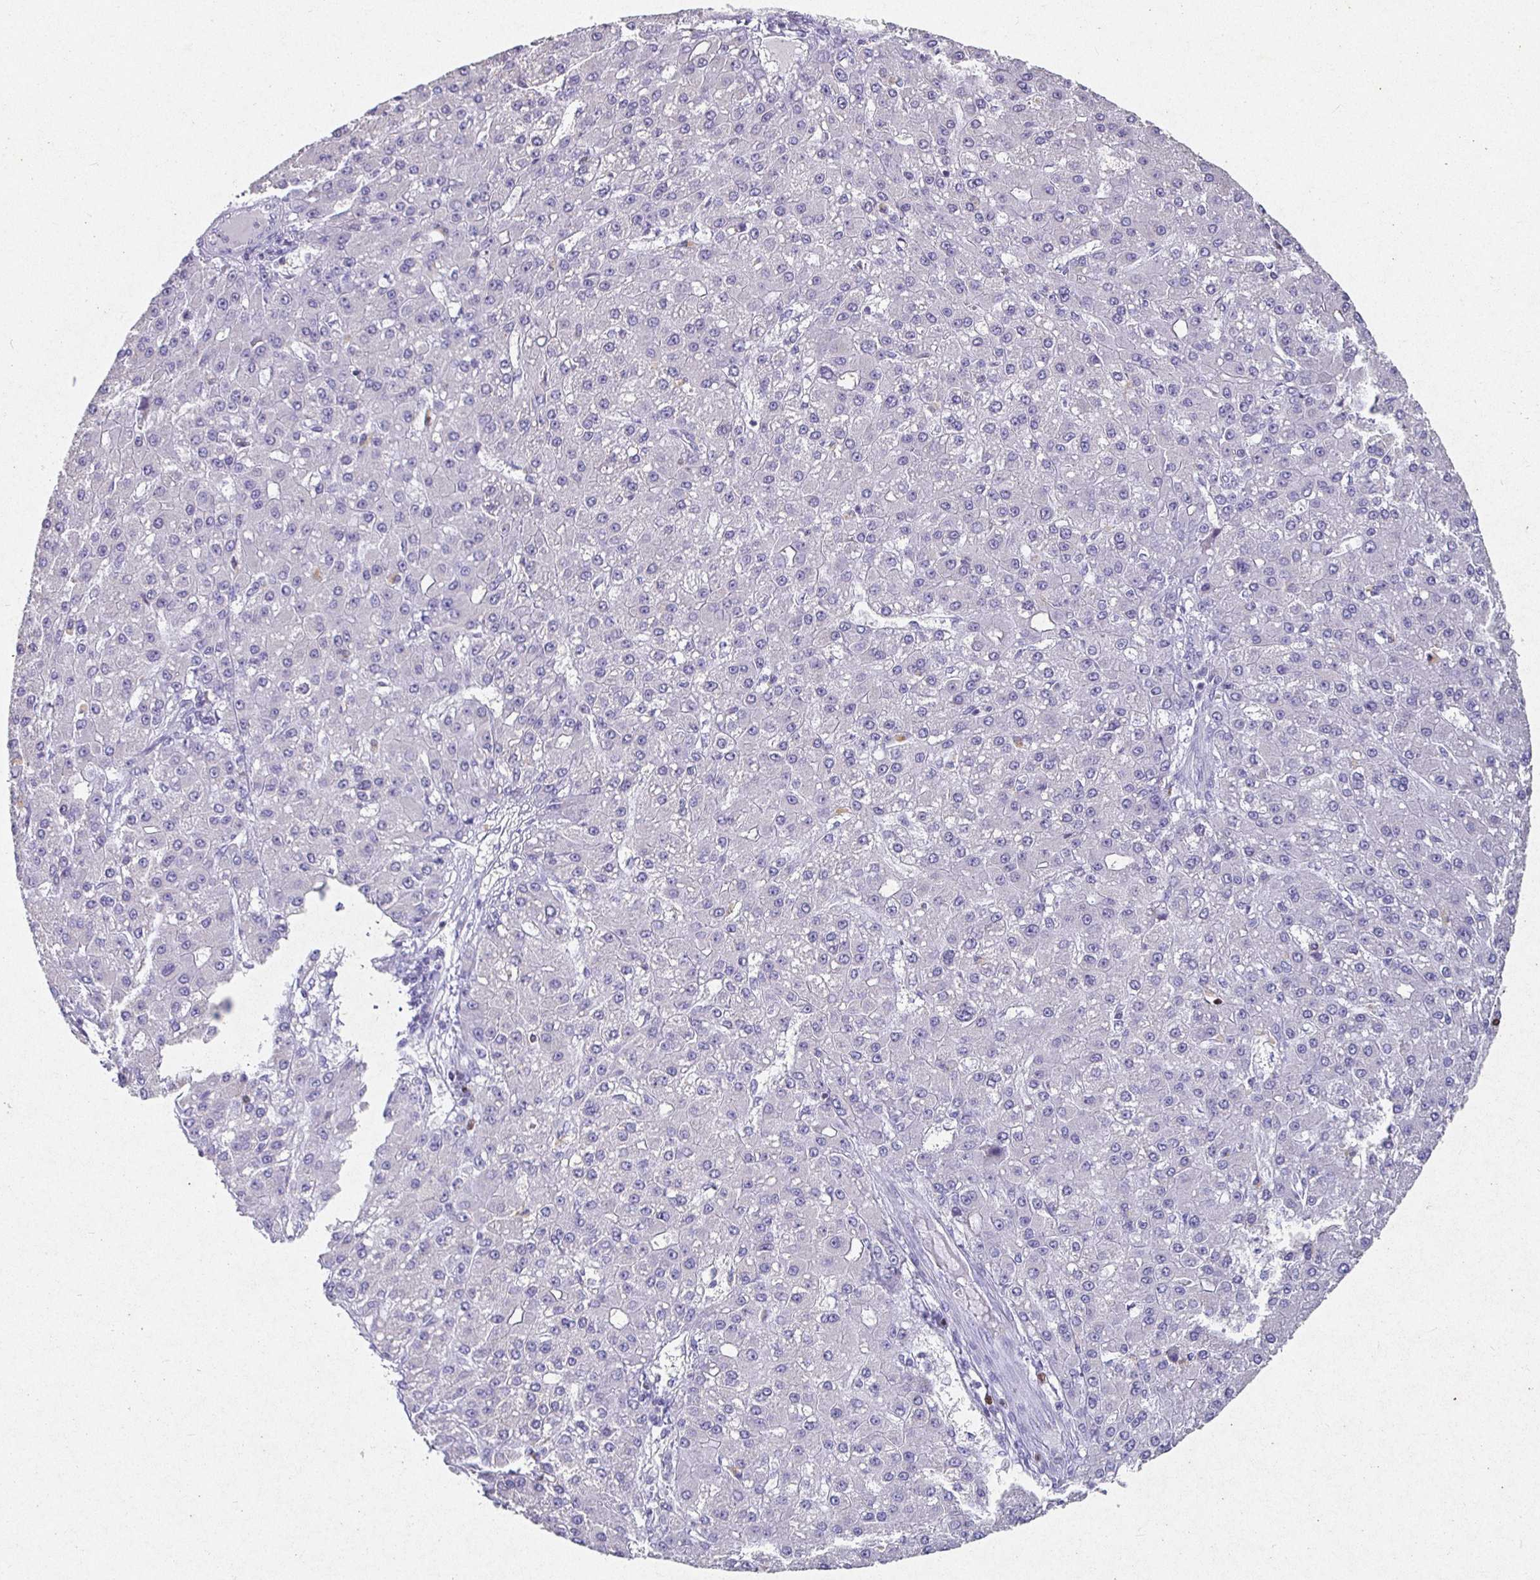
{"staining": {"intensity": "negative", "quantity": "none", "location": "none"}, "tissue": "liver cancer", "cell_type": "Tumor cells", "image_type": "cancer", "snomed": [{"axis": "morphology", "description": "Carcinoma, Hepatocellular, NOS"}, {"axis": "topography", "description": "Liver"}], "caption": "IHC photomicrograph of human liver cancer stained for a protein (brown), which displays no staining in tumor cells.", "gene": "SATB1", "patient": {"sex": "male", "age": 67}}